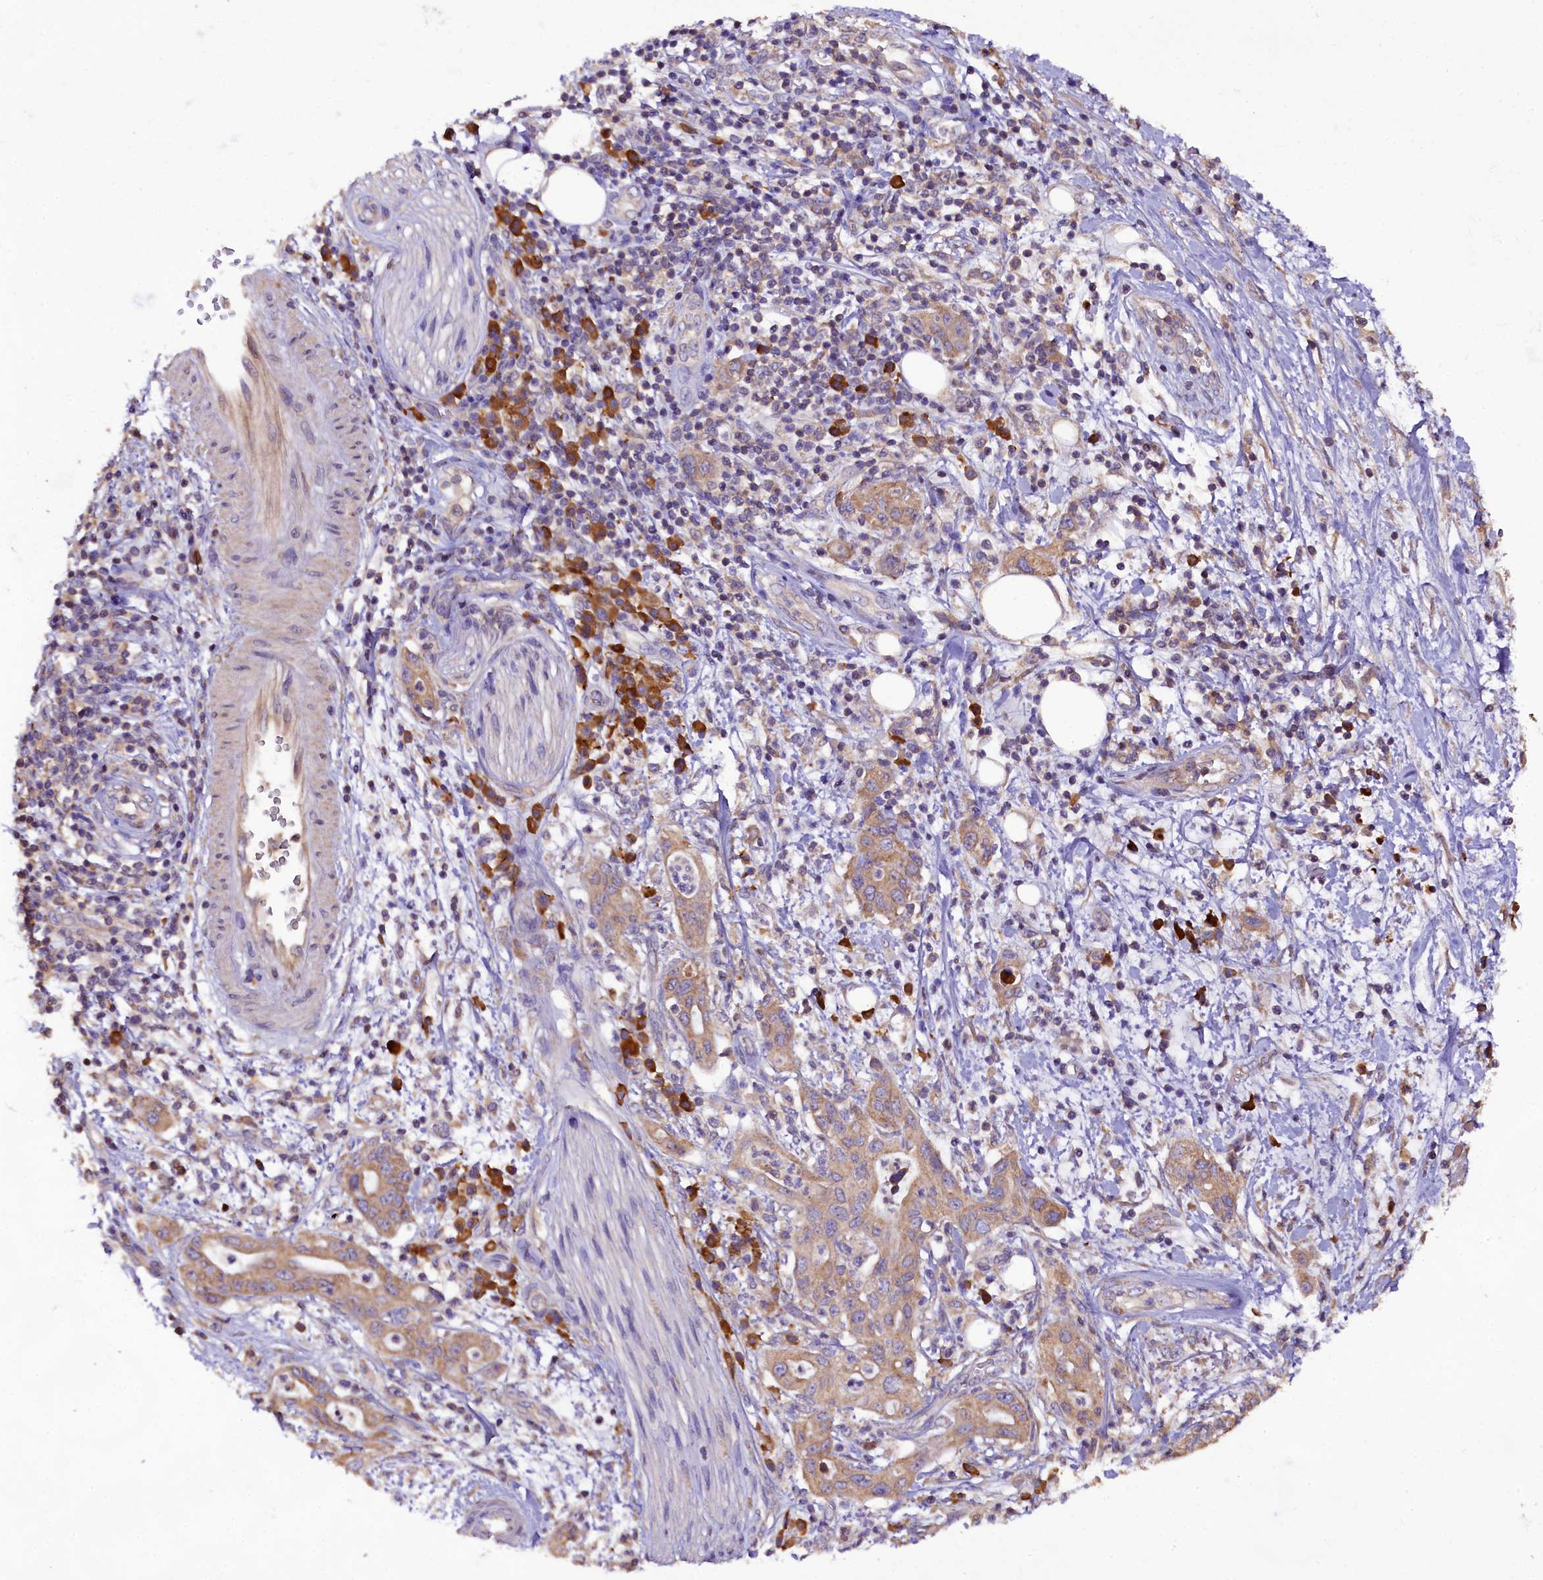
{"staining": {"intensity": "moderate", "quantity": ">75%", "location": "cytoplasmic/membranous"}, "tissue": "pancreatic cancer", "cell_type": "Tumor cells", "image_type": "cancer", "snomed": [{"axis": "morphology", "description": "Adenocarcinoma, NOS"}, {"axis": "topography", "description": "Pancreas"}], "caption": "Immunohistochemistry image of neoplastic tissue: human pancreatic cancer (adenocarcinoma) stained using immunohistochemistry reveals medium levels of moderate protein expression localized specifically in the cytoplasmic/membranous of tumor cells, appearing as a cytoplasmic/membranous brown color.", "gene": "ENKD1", "patient": {"sex": "female", "age": 73}}